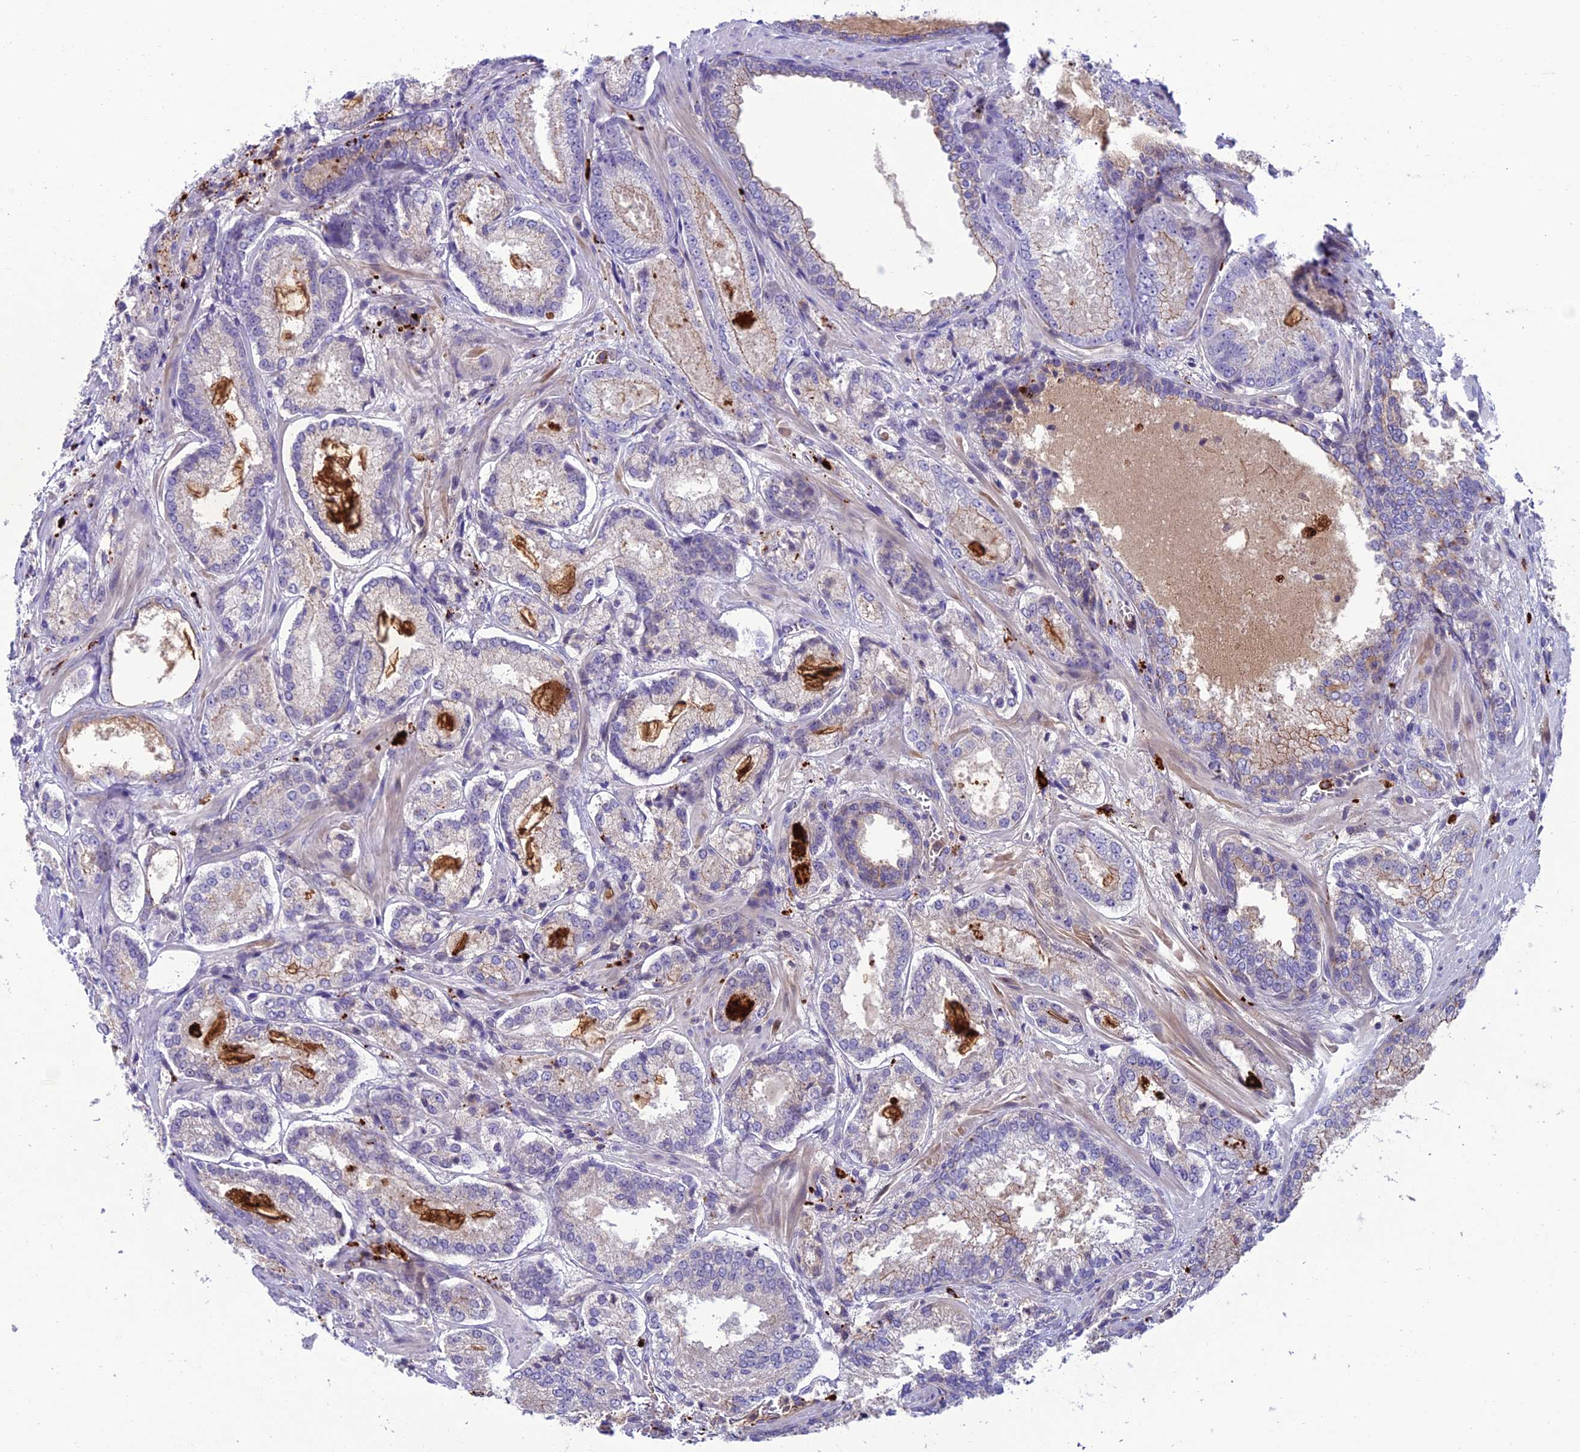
{"staining": {"intensity": "negative", "quantity": "none", "location": "none"}, "tissue": "prostate cancer", "cell_type": "Tumor cells", "image_type": "cancer", "snomed": [{"axis": "morphology", "description": "Adenocarcinoma, Low grade"}, {"axis": "topography", "description": "Prostate"}], "caption": "Image shows no protein positivity in tumor cells of prostate cancer tissue.", "gene": "ARHGEF18", "patient": {"sex": "male", "age": 74}}